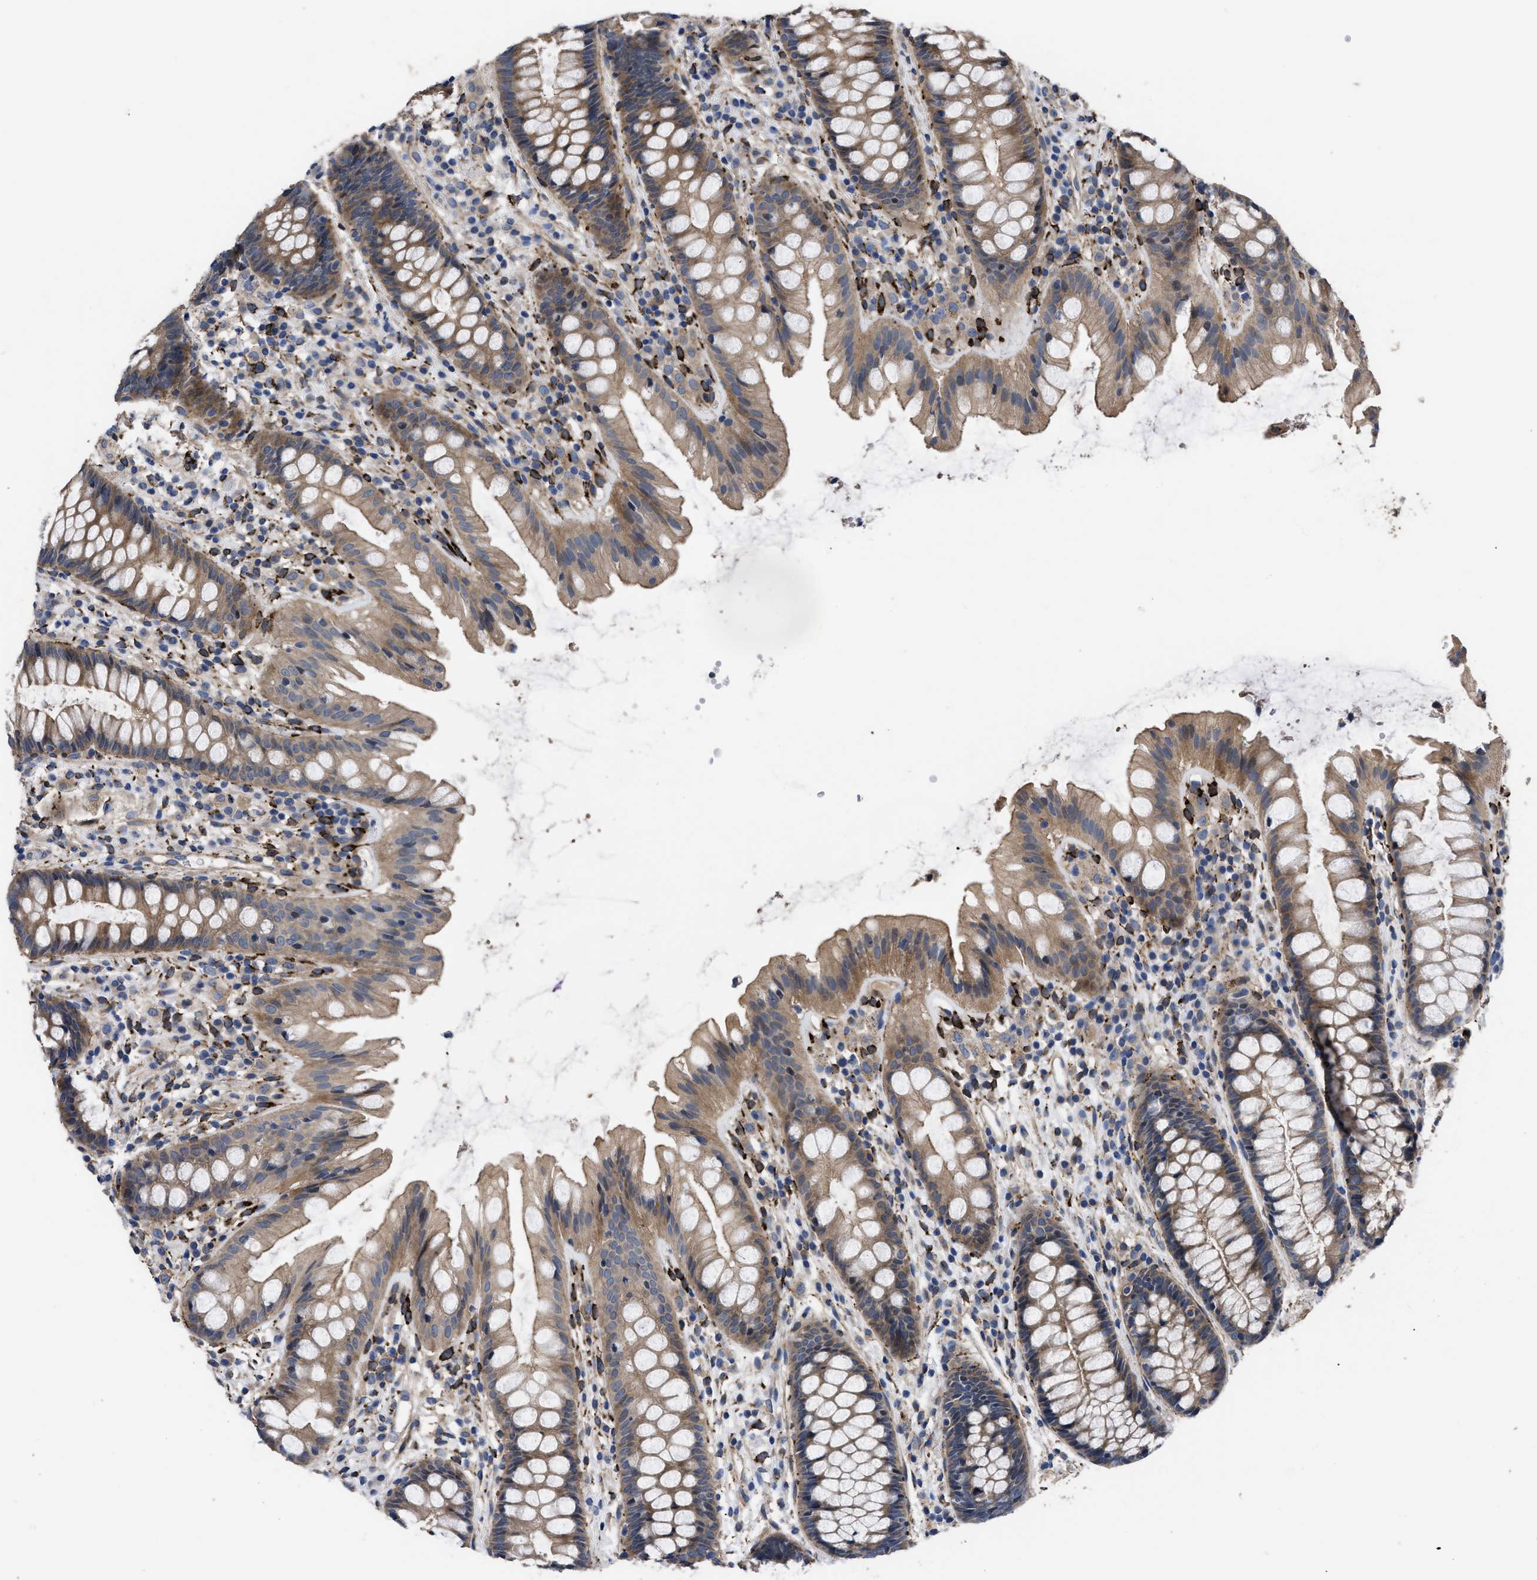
{"staining": {"intensity": "weak", "quantity": ">75%", "location": "cytoplasmic/membranous"}, "tissue": "rectum", "cell_type": "Glandular cells", "image_type": "normal", "snomed": [{"axis": "morphology", "description": "Normal tissue, NOS"}, {"axis": "topography", "description": "Rectum"}], "caption": "Rectum stained for a protein (brown) exhibits weak cytoplasmic/membranous positive positivity in about >75% of glandular cells.", "gene": "SQLE", "patient": {"sex": "female", "age": 65}}